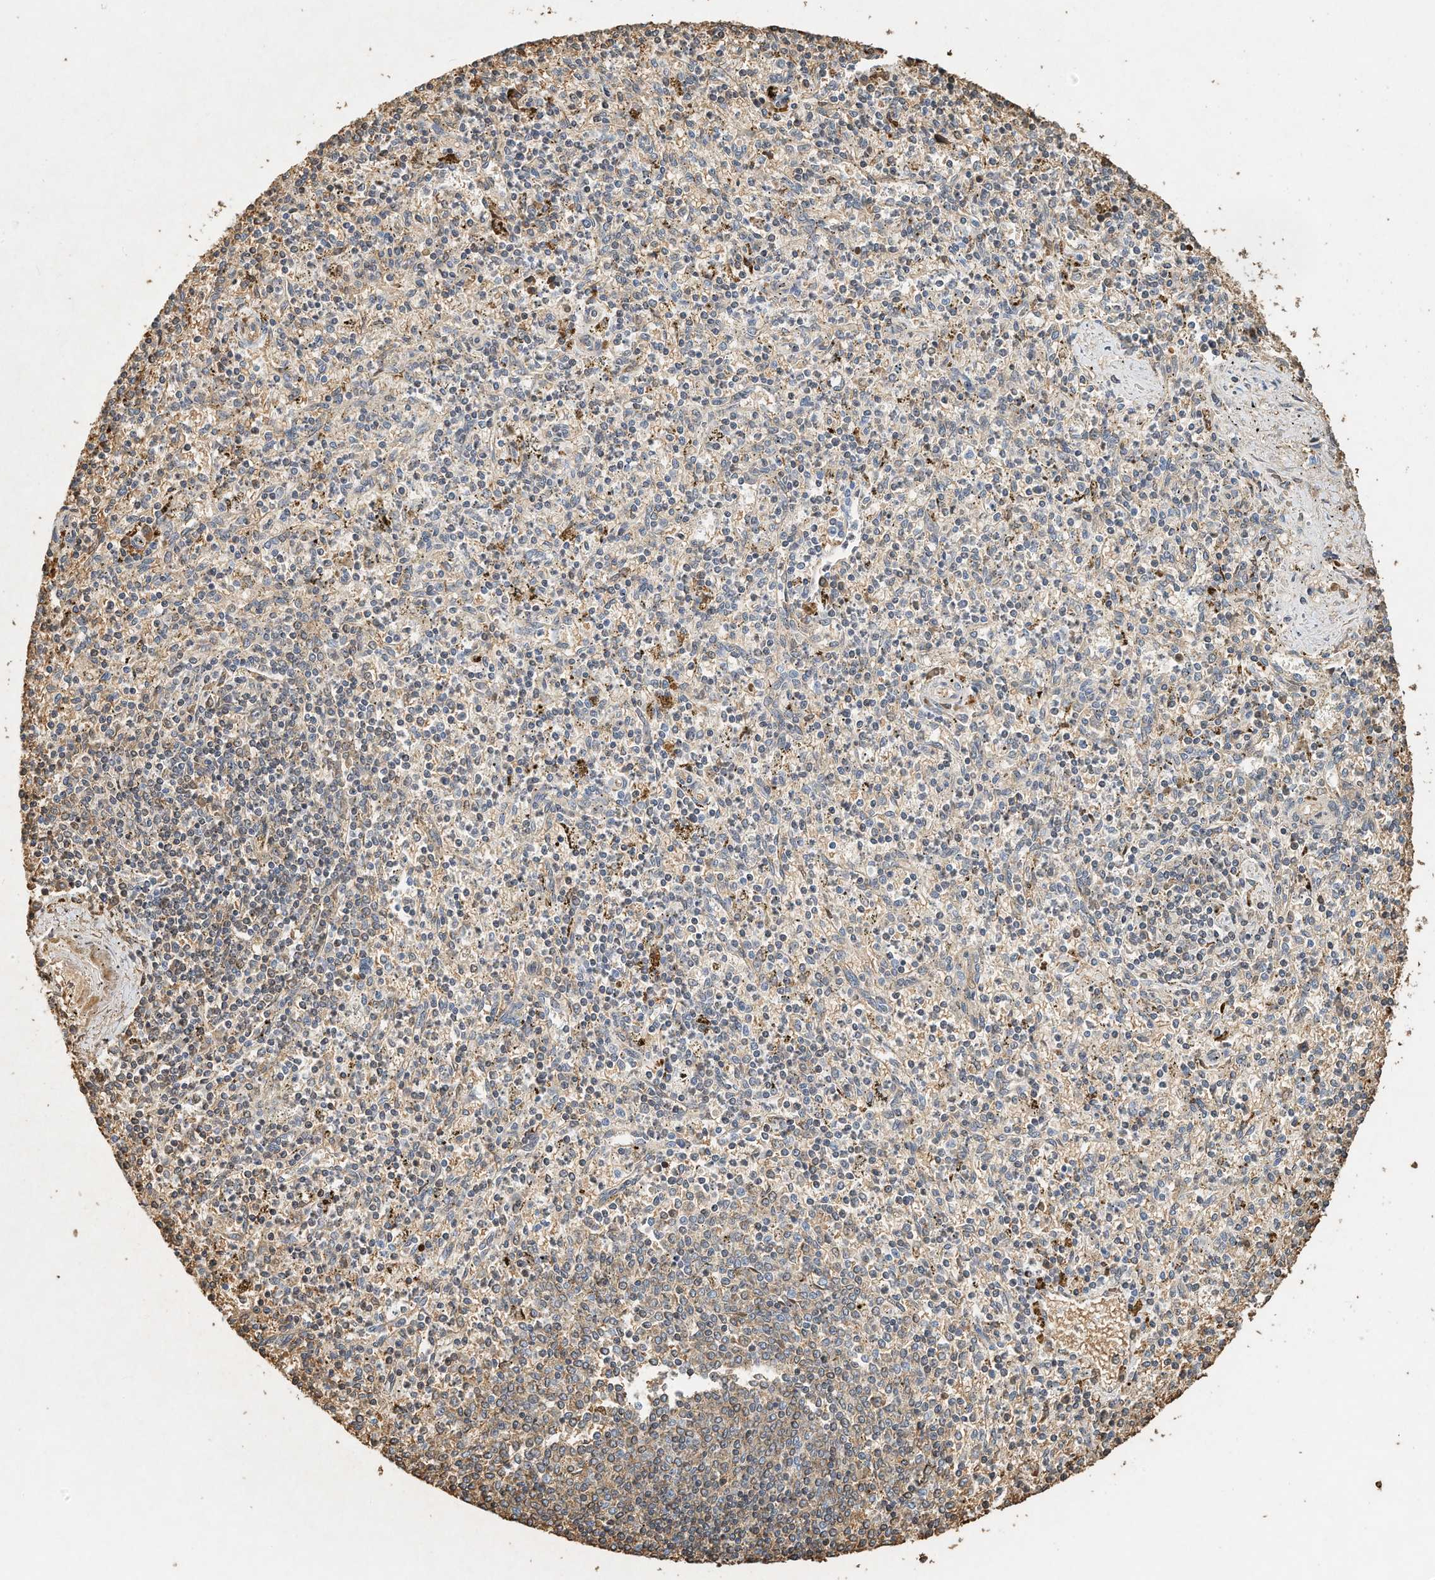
{"staining": {"intensity": "negative", "quantity": "none", "location": "none"}, "tissue": "spleen", "cell_type": "Cells in red pulp", "image_type": "normal", "snomed": [{"axis": "morphology", "description": "Normal tissue, NOS"}, {"axis": "topography", "description": "Spleen"}], "caption": "Micrograph shows no protein expression in cells in red pulp of normal spleen. (DAB IHC, high magnification).", "gene": "RCAN3", "patient": {"sex": "male", "age": 72}}